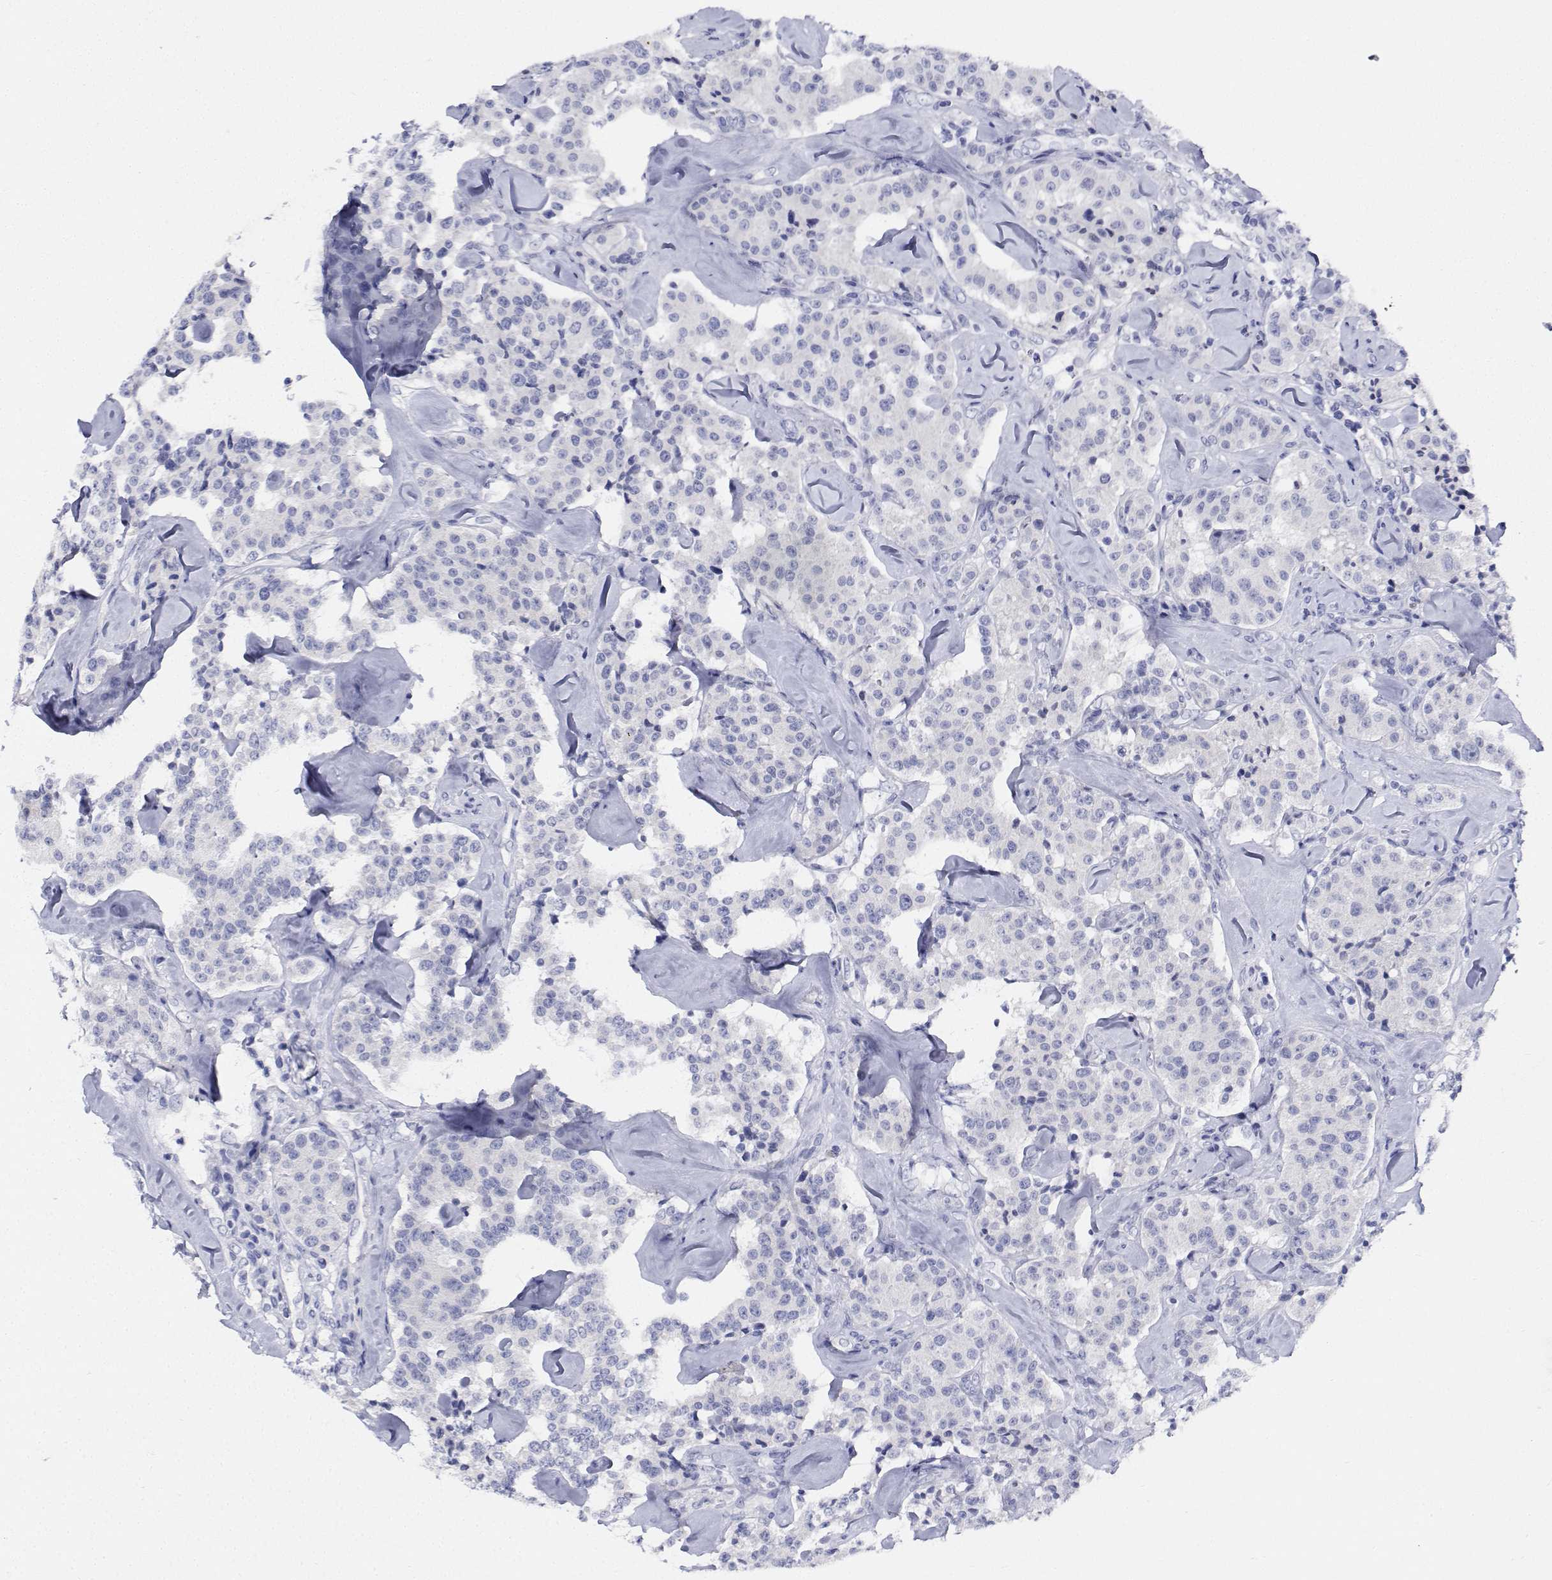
{"staining": {"intensity": "negative", "quantity": "none", "location": "none"}, "tissue": "carcinoid", "cell_type": "Tumor cells", "image_type": "cancer", "snomed": [{"axis": "morphology", "description": "Carcinoid, malignant, NOS"}, {"axis": "topography", "description": "Pancreas"}], "caption": "DAB (3,3'-diaminobenzidine) immunohistochemical staining of malignant carcinoid demonstrates no significant positivity in tumor cells.", "gene": "PLXNA4", "patient": {"sex": "male", "age": 41}}